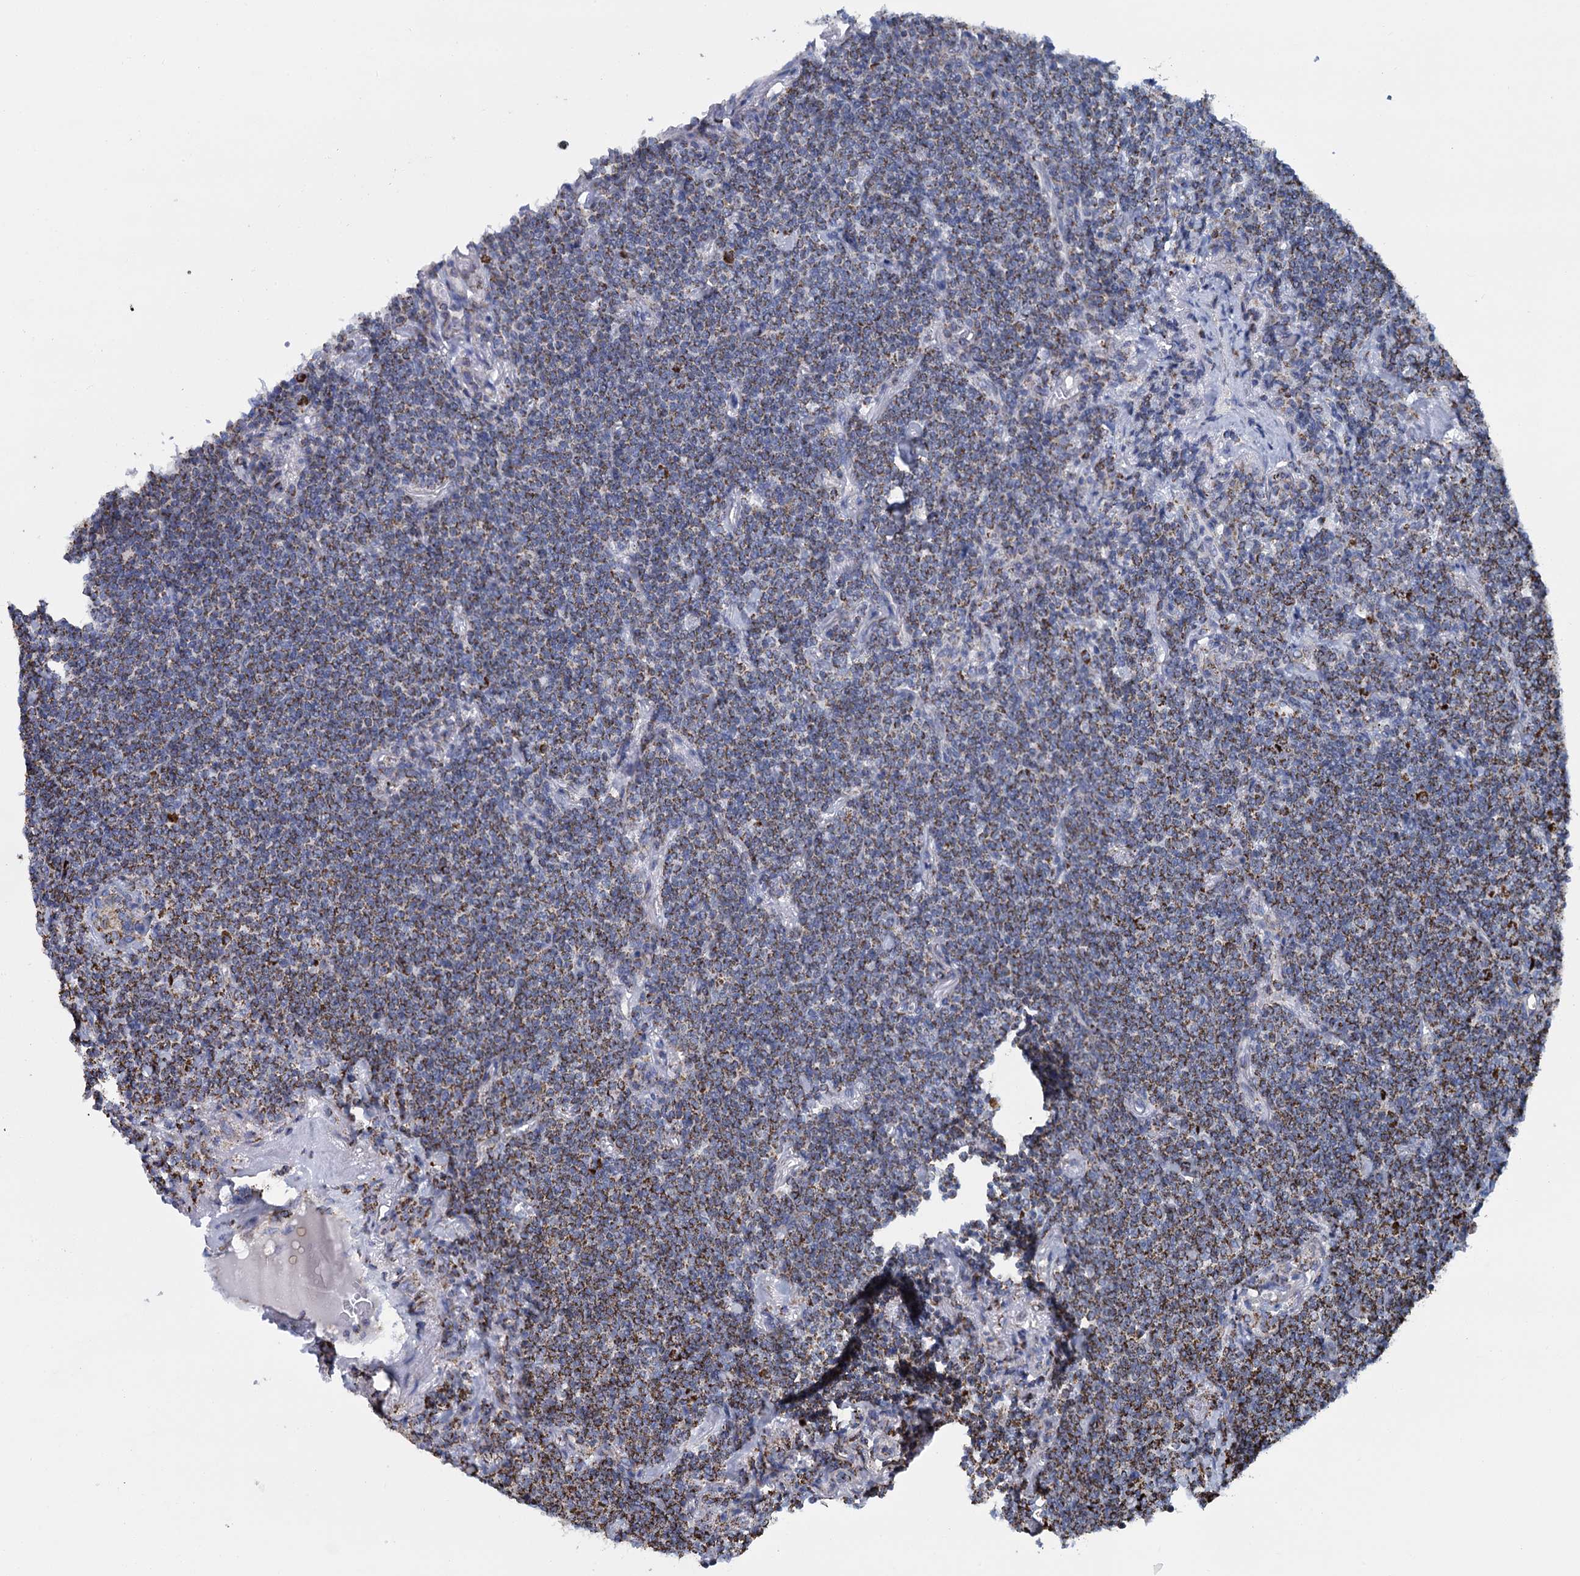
{"staining": {"intensity": "moderate", "quantity": ">75%", "location": "cytoplasmic/membranous"}, "tissue": "lymphoma", "cell_type": "Tumor cells", "image_type": "cancer", "snomed": [{"axis": "morphology", "description": "Malignant lymphoma, non-Hodgkin's type, Low grade"}, {"axis": "topography", "description": "Lung"}], "caption": "High-power microscopy captured an IHC micrograph of lymphoma, revealing moderate cytoplasmic/membranous staining in approximately >75% of tumor cells.", "gene": "CCP110", "patient": {"sex": "female", "age": 71}}